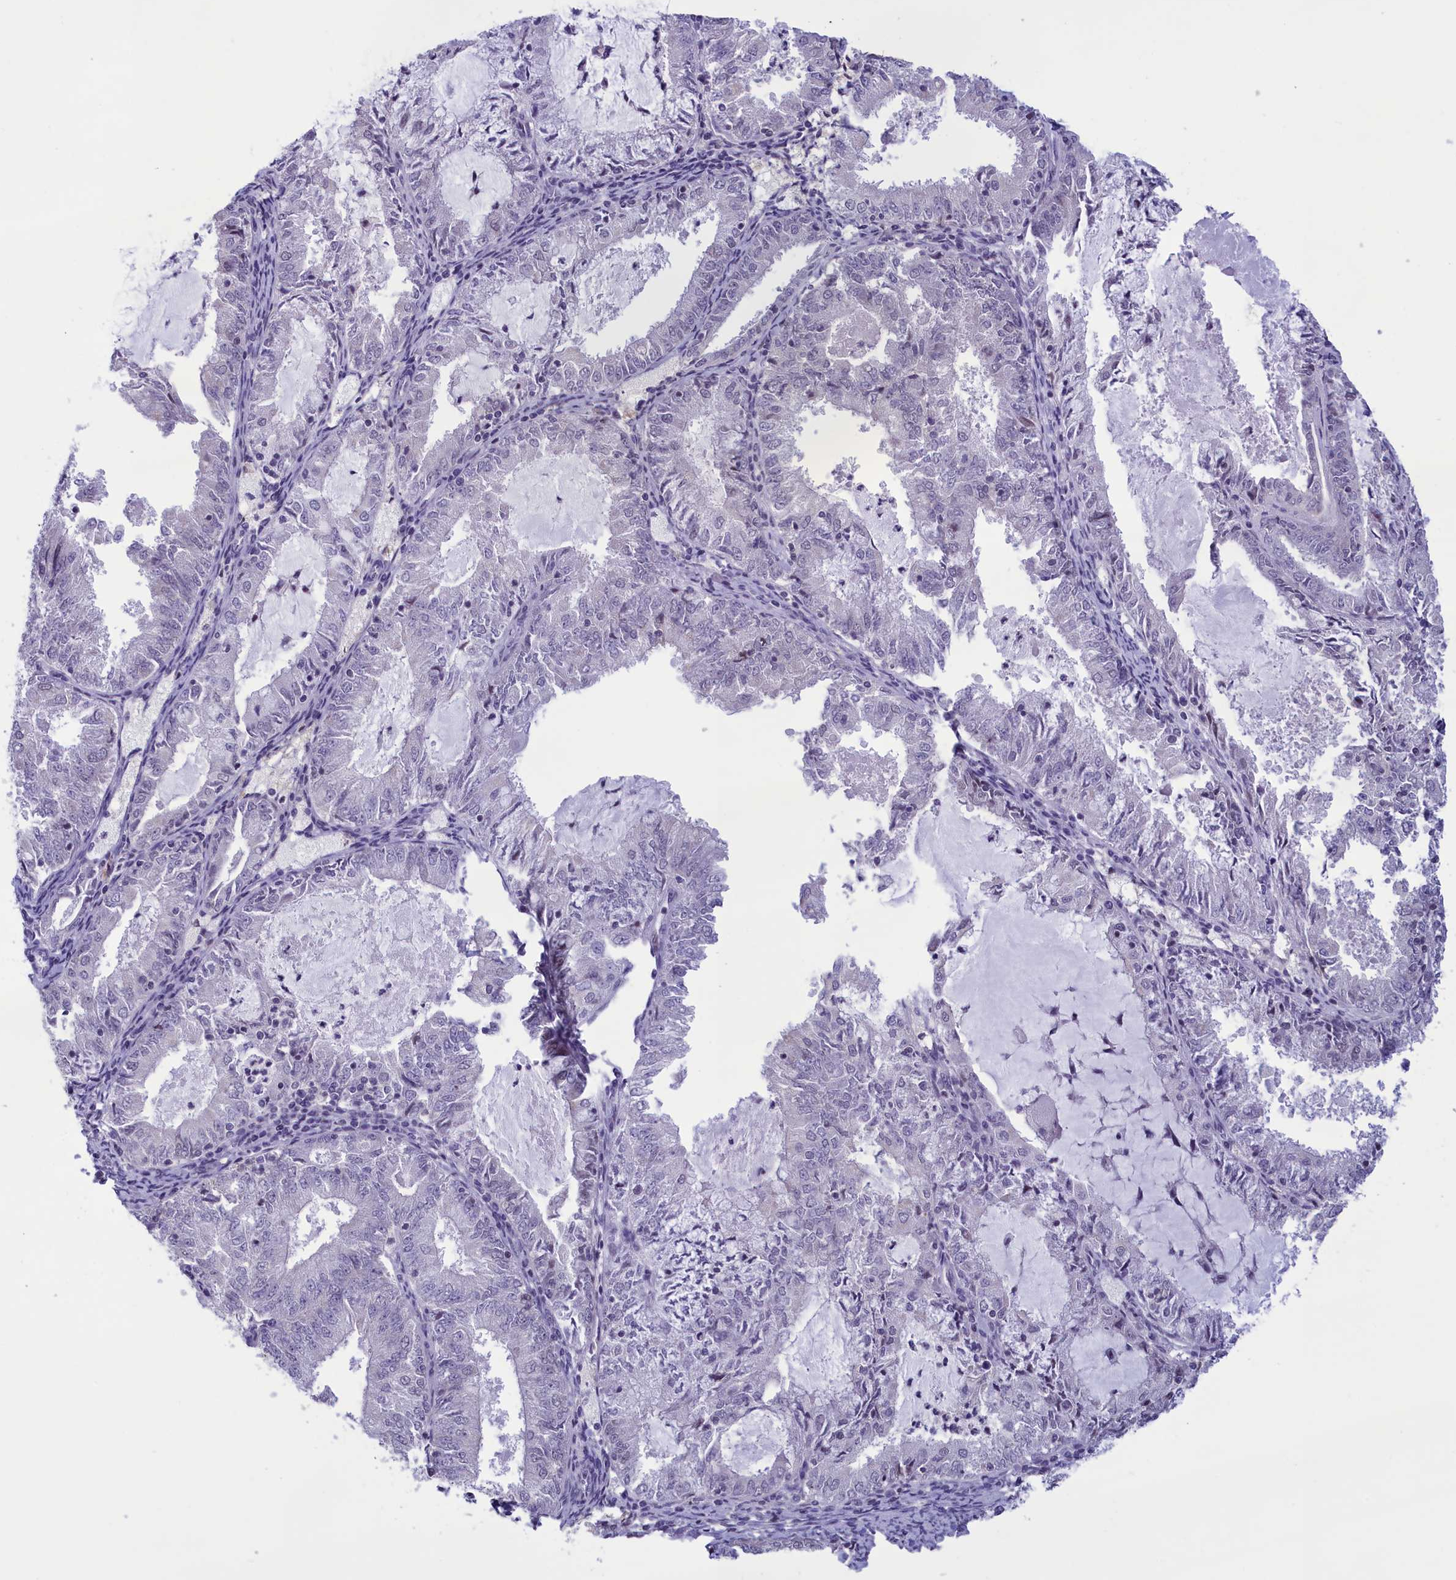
{"staining": {"intensity": "negative", "quantity": "none", "location": "none"}, "tissue": "endometrial cancer", "cell_type": "Tumor cells", "image_type": "cancer", "snomed": [{"axis": "morphology", "description": "Adenocarcinoma, NOS"}, {"axis": "topography", "description": "Endometrium"}], "caption": "IHC histopathology image of endometrial adenocarcinoma stained for a protein (brown), which reveals no positivity in tumor cells.", "gene": "CORO2A", "patient": {"sex": "female", "age": 57}}